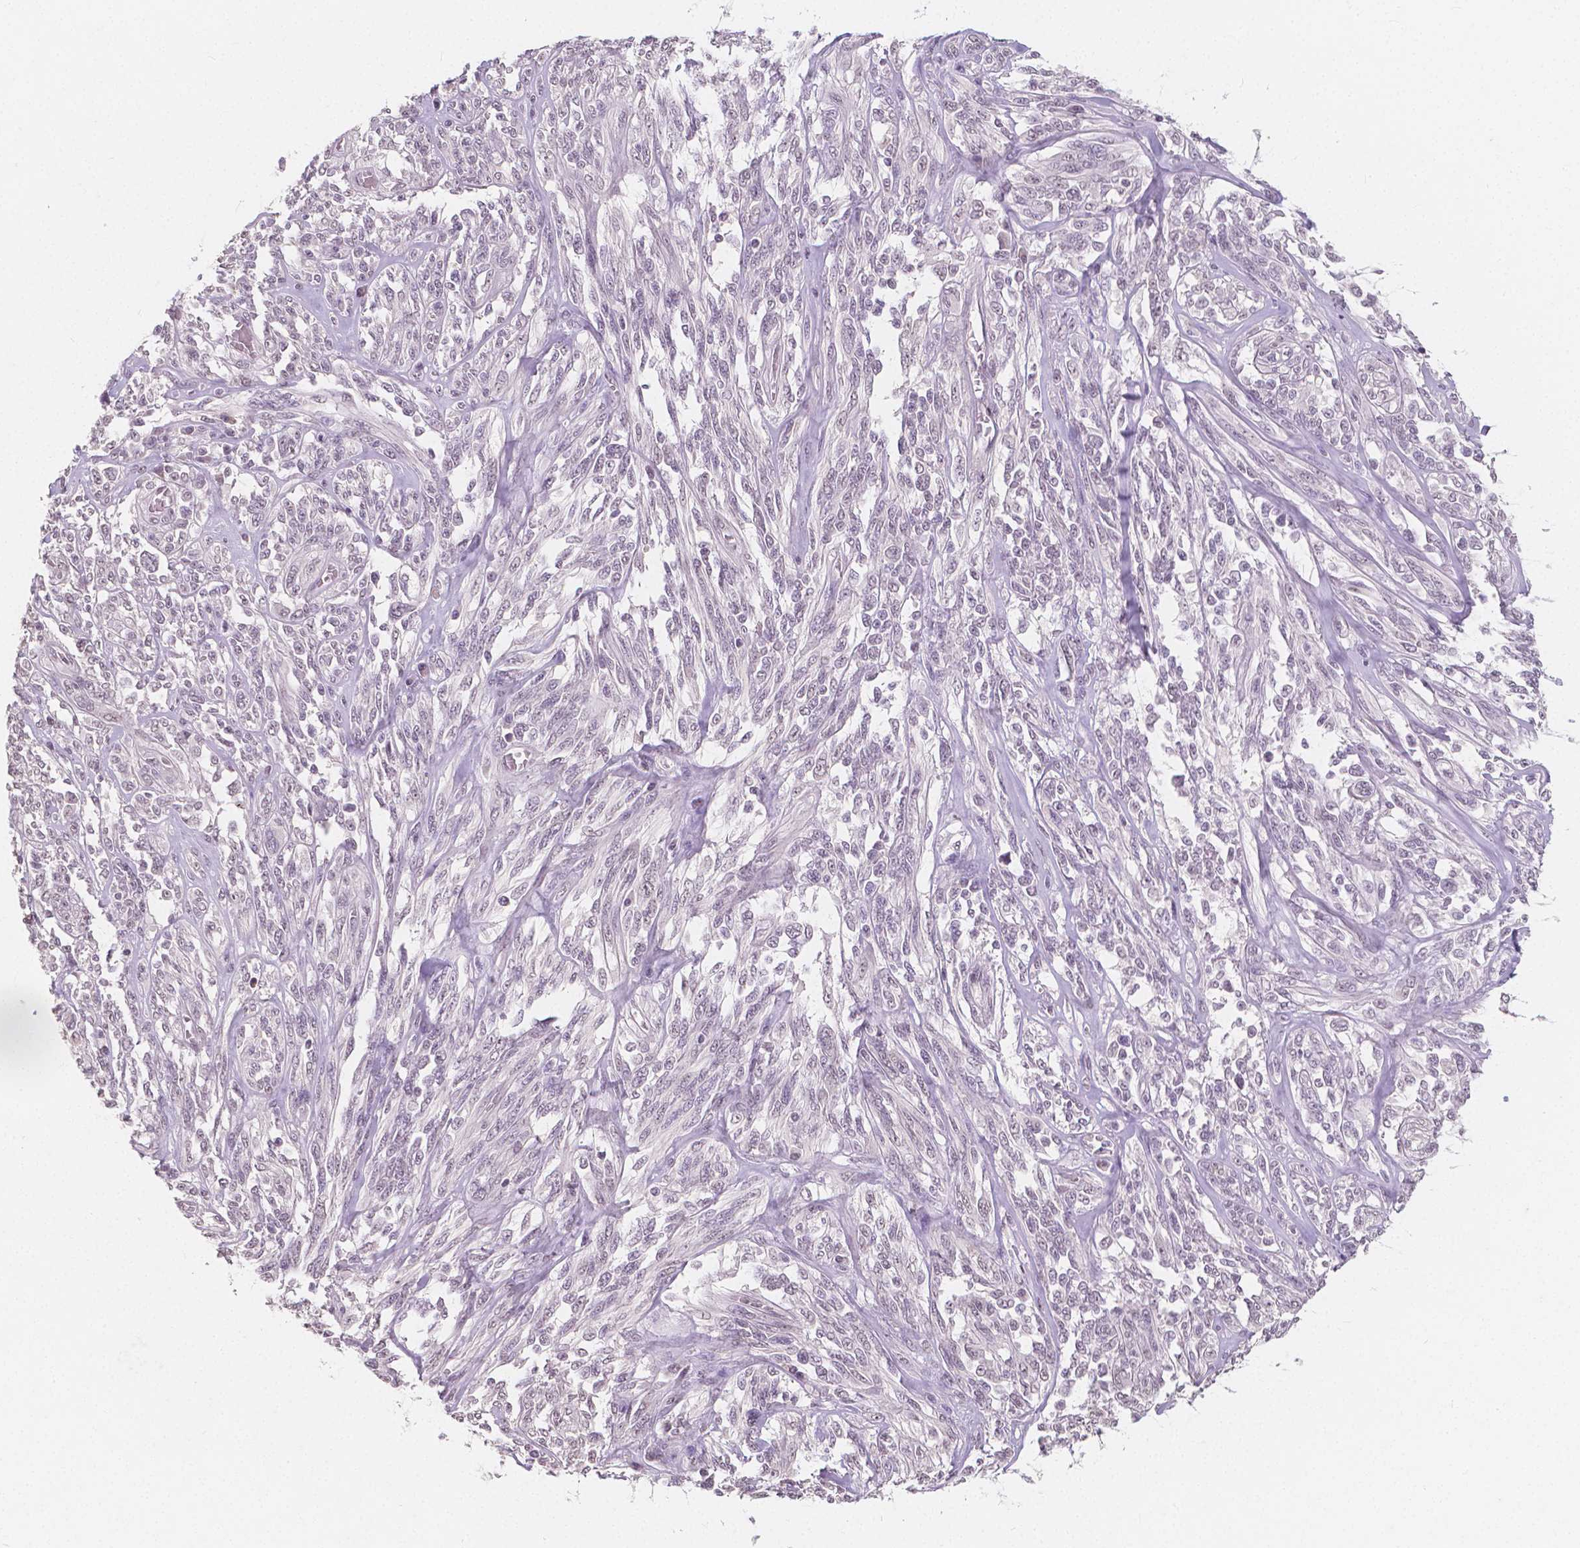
{"staining": {"intensity": "negative", "quantity": "none", "location": "none"}, "tissue": "melanoma", "cell_type": "Tumor cells", "image_type": "cancer", "snomed": [{"axis": "morphology", "description": "Malignant melanoma, NOS"}, {"axis": "topography", "description": "Skin"}], "caption": "Immunohistochemistry (IHC) of human malignant melanoma reveals no positivity in tumor cells.", "gene": "NOLC1", "patient": {"sex": "female", "age": 91}}